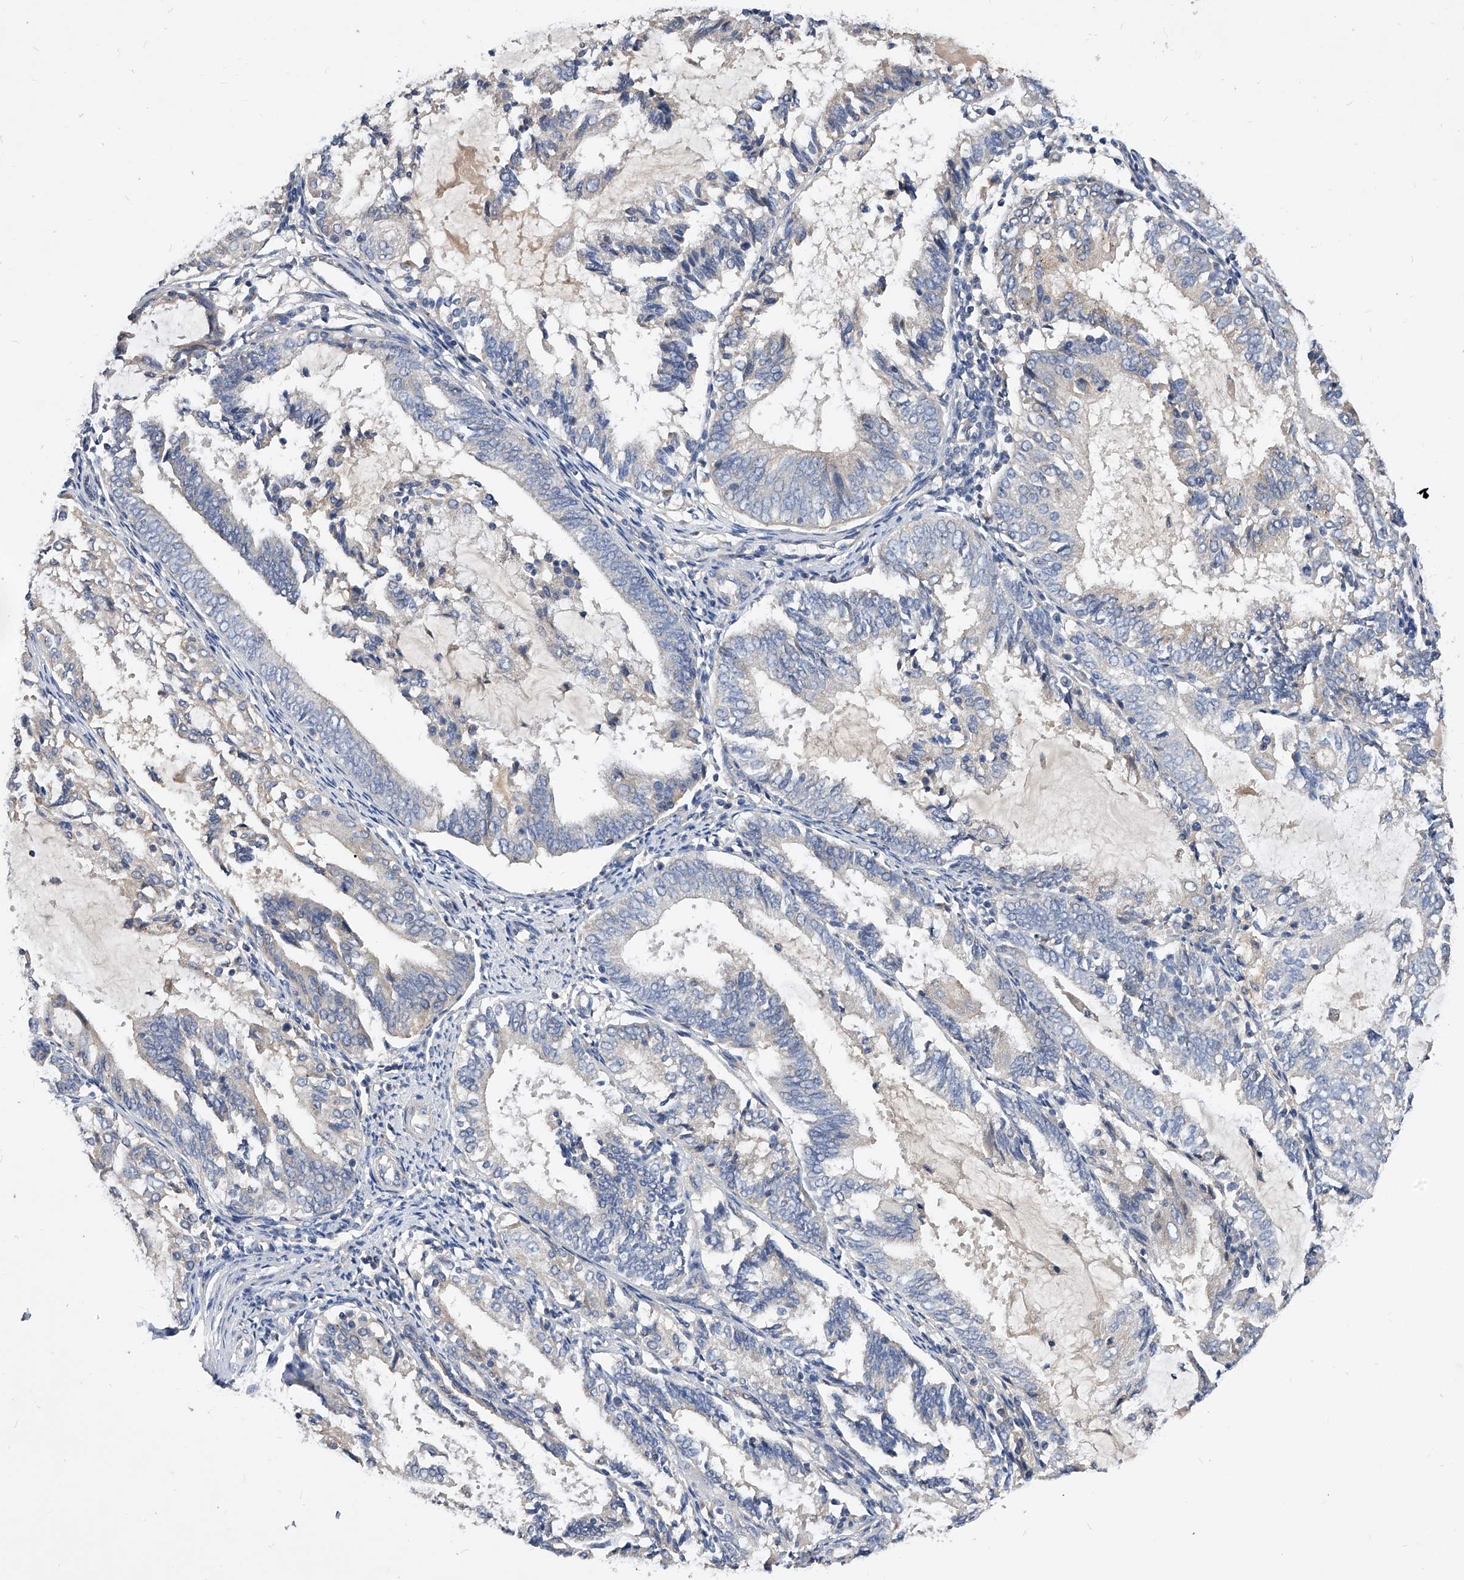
{"staining": {"intensity": "negative", "quantity": "none", "location": "none"}, "tissue": "endometrial cancer", "cell_type": "Tumor cells", "image_type": "cancer", "snomed": [{"axis": "morphology", "description": "Adenocarcinoma, NOS"}, {"axis": "topography", "description": "Endometrium"}], "caption": "Tumor cells show no significant protein expression in endometrial cancer (adenocarcinoma). The staining was performed using DAB (3,3'-diaminobenzidine) to visualize the protein expression in brown, while the nuclei were stained in blue with hematoxylin (Magnification: 20x).", "gene": "ARL4C", "patient": {"sex": "female", "age": 81}}